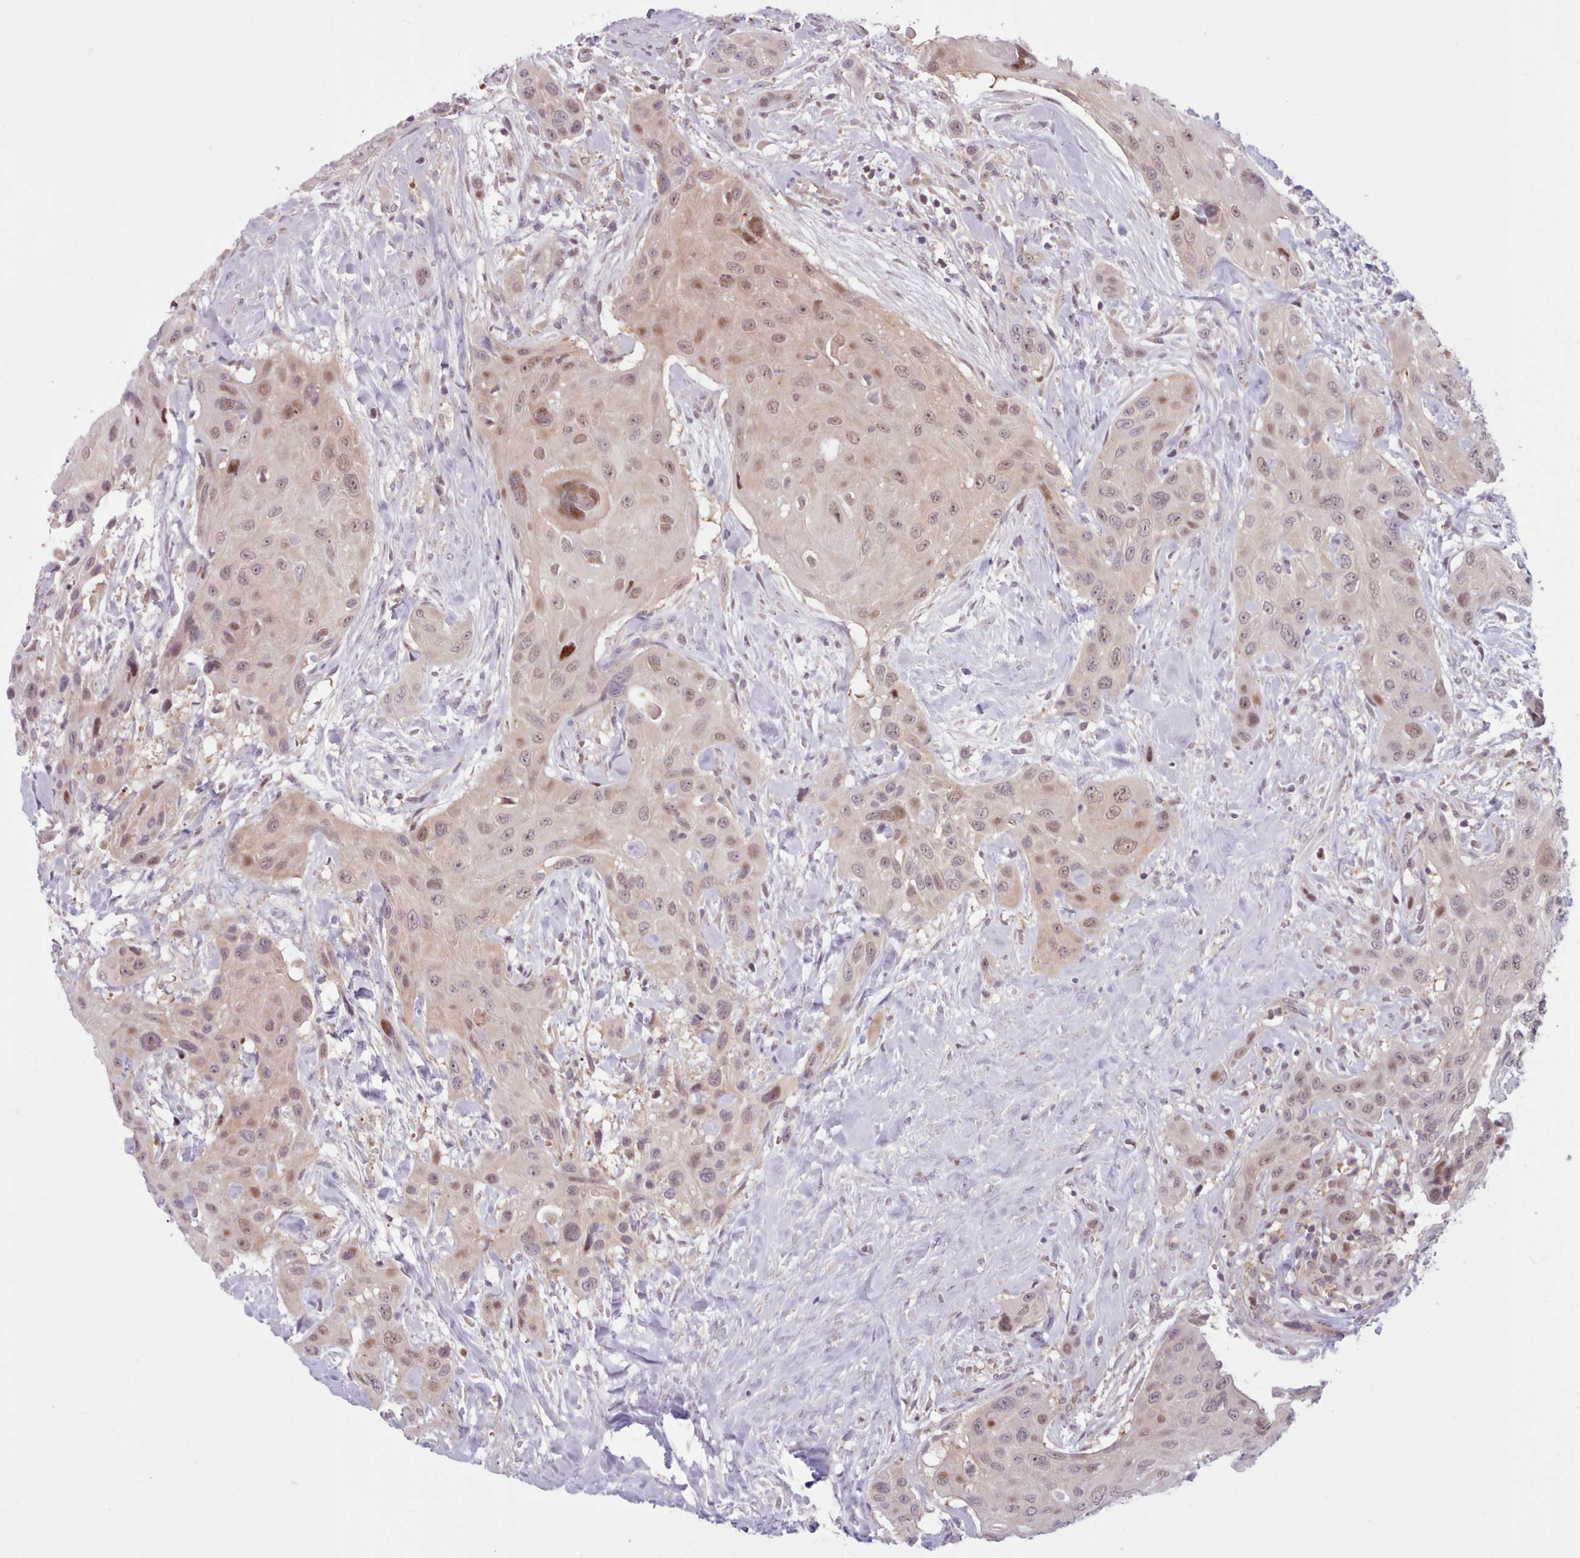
{"staining": {"intensity": "moderate", "quantity": "25%-75%", "location": "nuclear"}, "tissue": "head and neck cancer", "cell_type": "Tumor cells", "image_type": "cancer", "snomed": [{"axis": "morphology", "description": "Squamous cell carcinoma, NOS"}, {"axis": "topography", "description": "Head-Neck"}], "caption": "Head and neck cancer tissue reveals moderate nuclear positivity in about 25%-75% of tumor cells, visualized by immunohistochemistry.", "gene": "KBTBD7", "patient": {"sex": "male", "age": 81}}